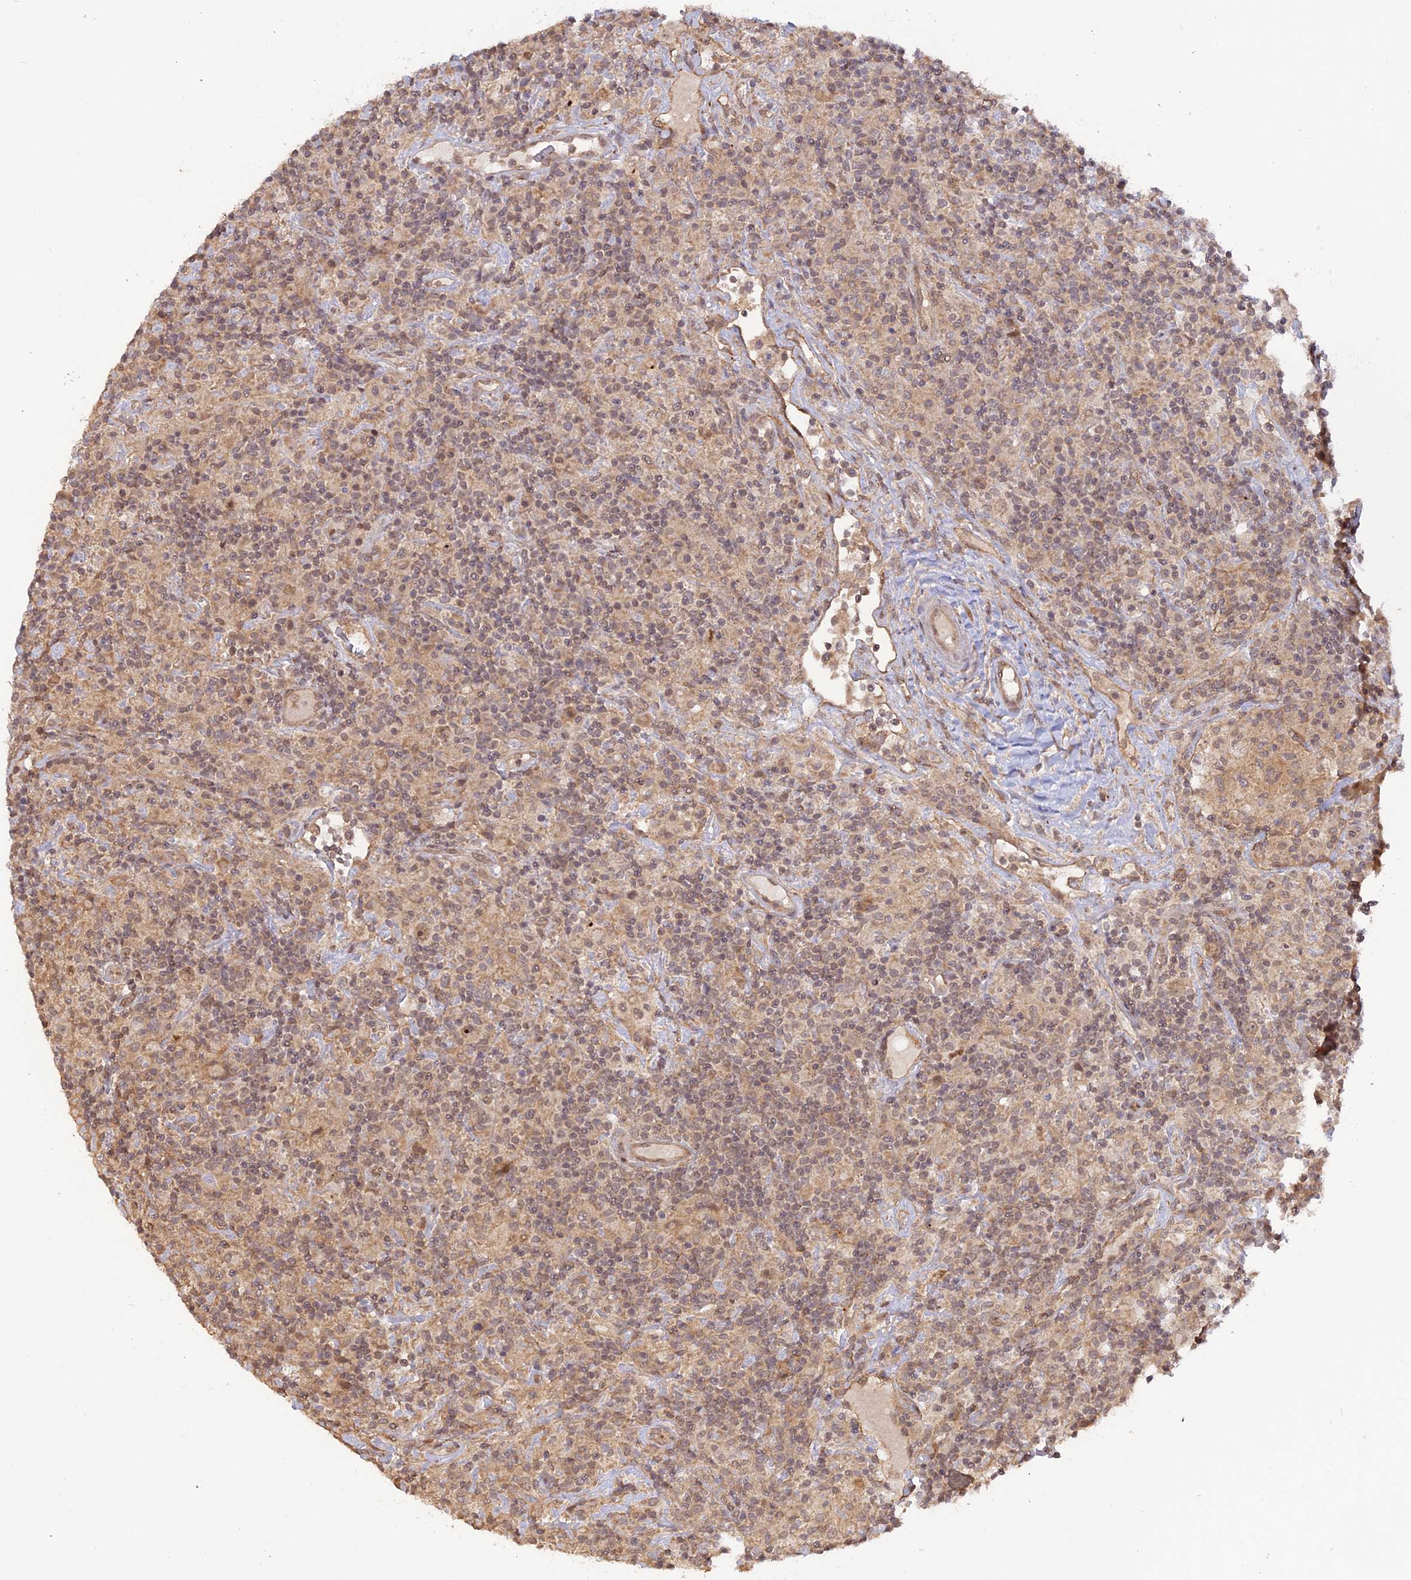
{"staining": {"intensity": "weak", "quantity": ">75%", "location": "nuclear"}, "tissue": "lymphoma", "cell_type": "Tumor cells", "image_type": "cancer", "snomed": [{"axis": "morphology", "description": "Hodgkin's disease, NOS"}, {"axis": "topography", "description": "Lymph node"}], "caption": "The micrograph demonstrates immunohistochemical staining of Hodgkin's disease. There is weak nuclear expression is present in about >75% of tumor cells.", "gene": "PKIG", "patient": {"sex": "male", "age": 70}}